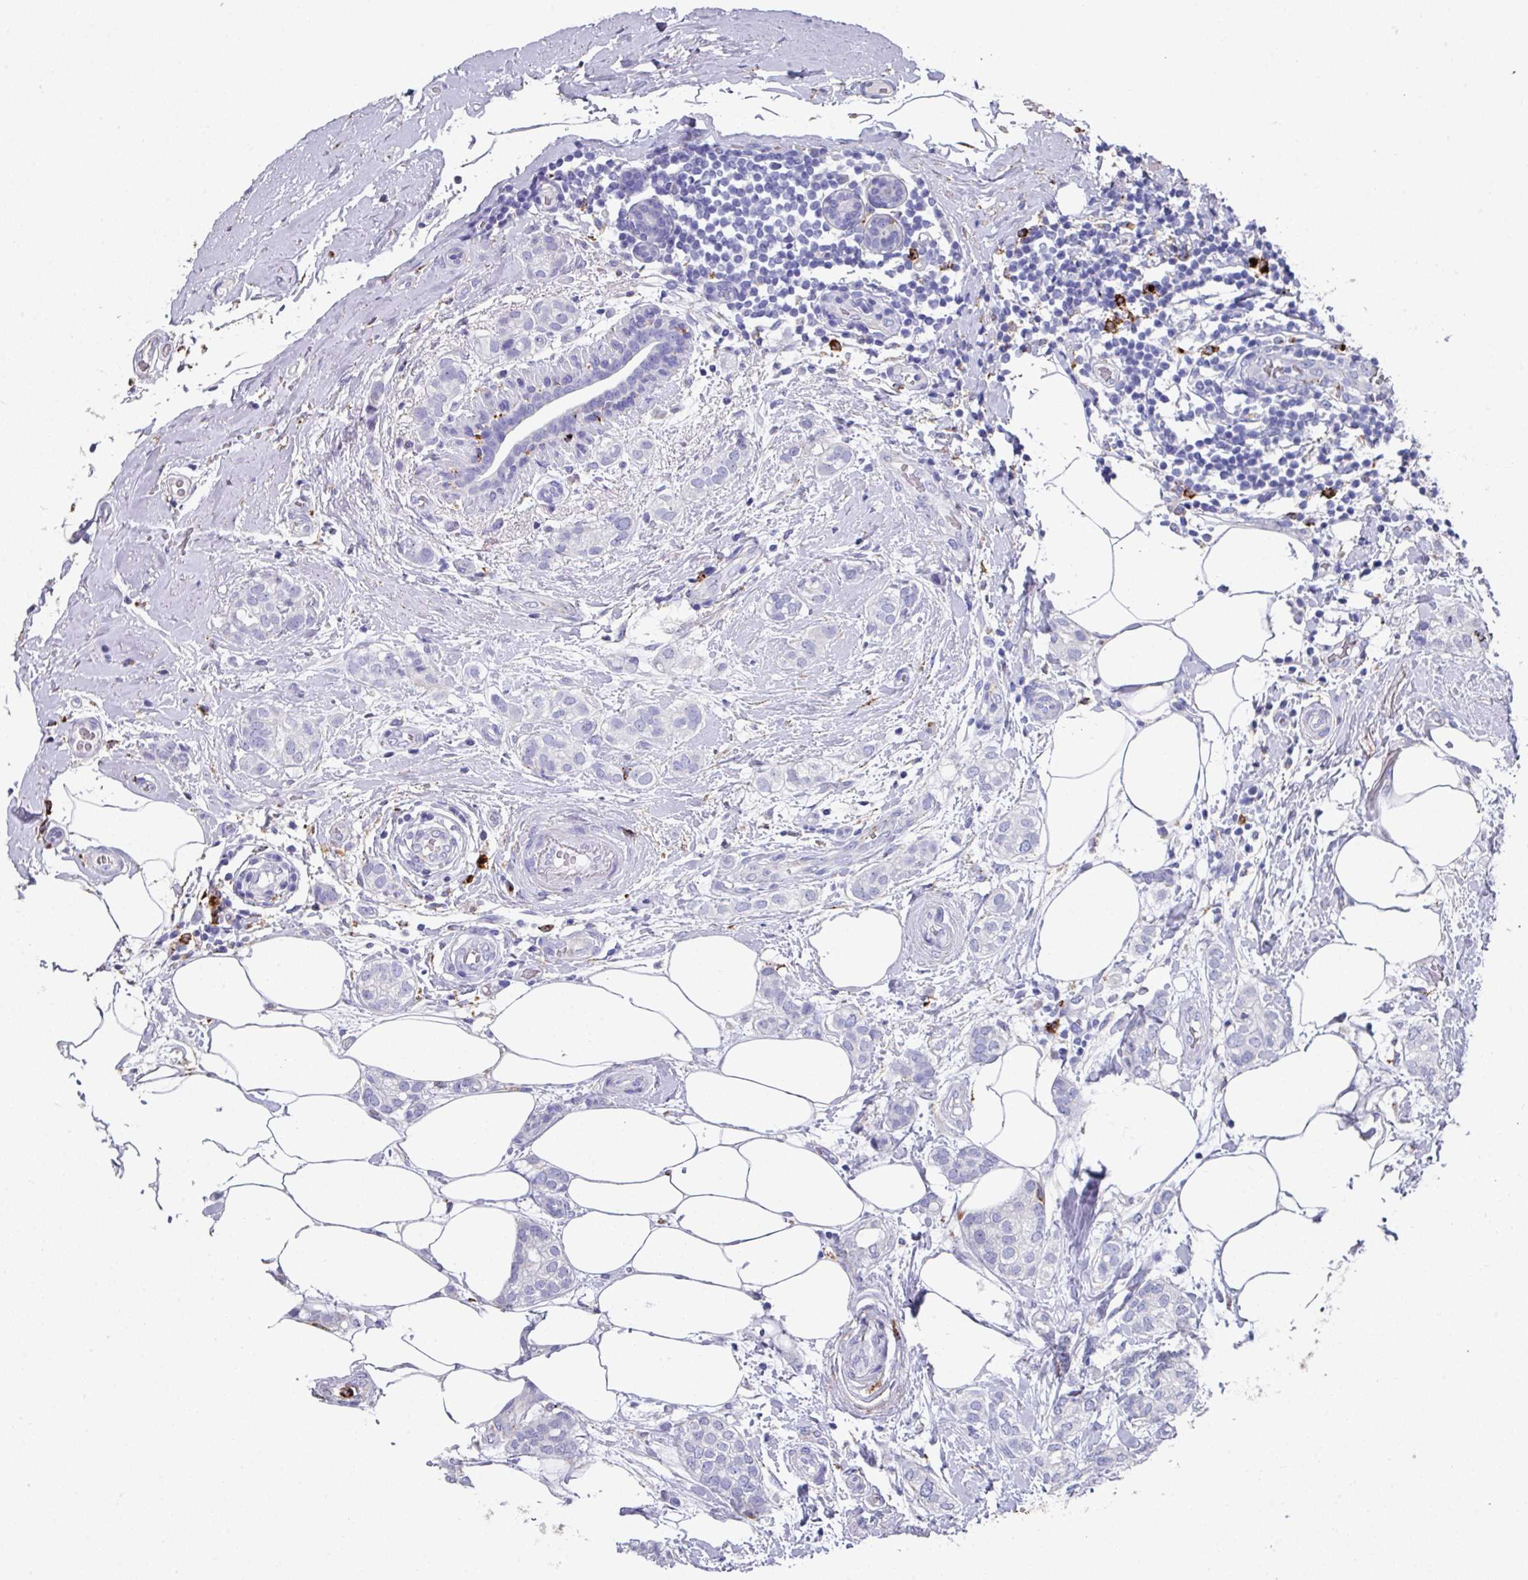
{"staining": {"intensity": "negative", "quantity": "none", "location": "none"}, "tissue": "breast cancer", "cell_type": "Tumor cells", "image_type": "cancer", "snomed": [{"axis": "morphology", "description": "Duct carcinoma"}, {"axis": "topography", "description": "Breast"}], "caption": "There is no significant positivity in tumor cells of breast cancer (infiltrating ductal carcinoma).", "gene": "CPVL", "patient": {"sex": "female", "age": 73}}